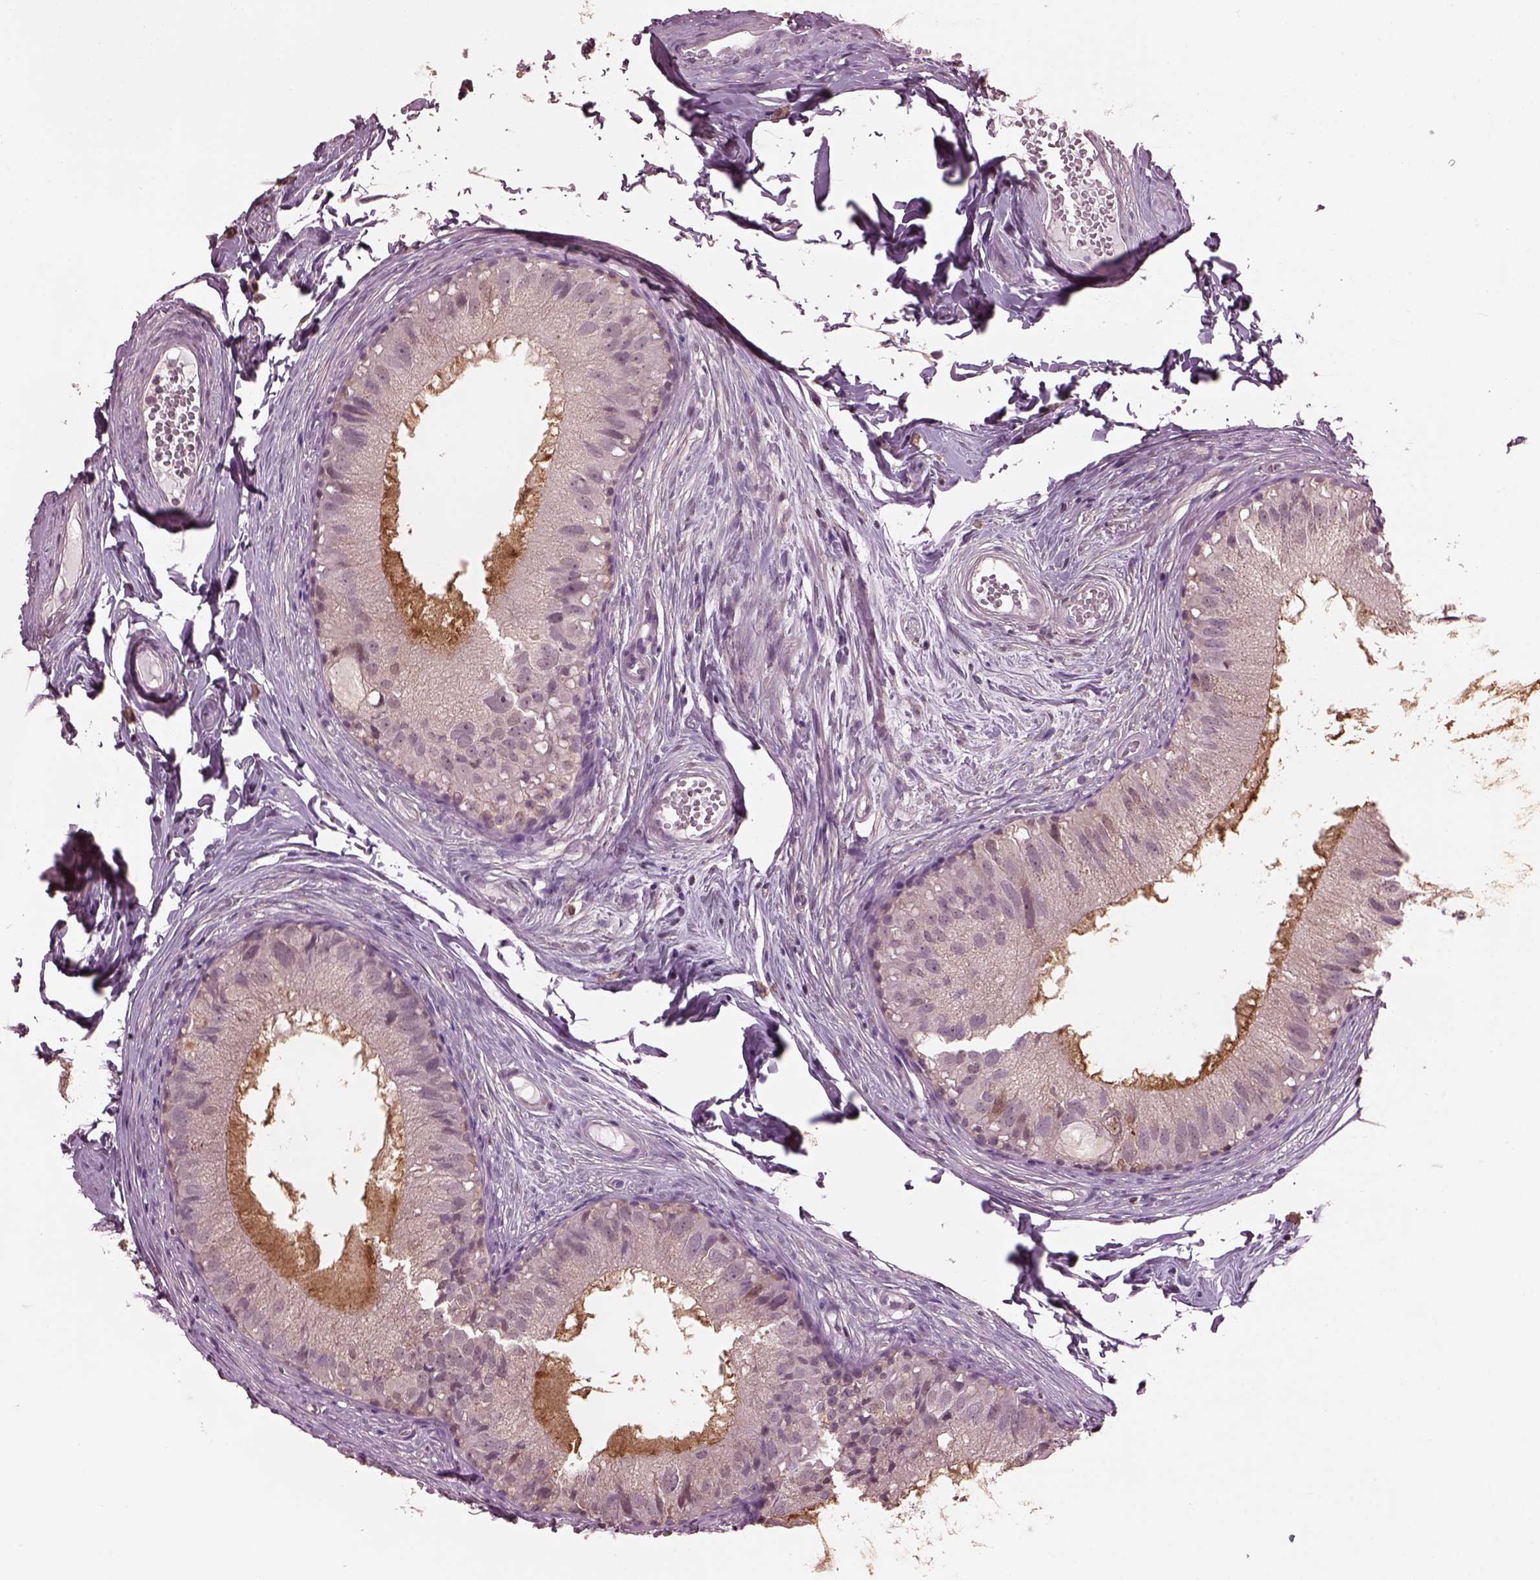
{"staining": {"intensity": "negative", "quantity": "none", "location": "none"}, "tissue": "epididymis", "cell_type": "Glandular cells", "image_type": "normal", "snomed": [{"axis": "morphology", "description": "Normal tissue, NOS"}, {"axis": "topography", "description": "Epididymis"}], "caption": "High magnification brightfield microscopy of unremarkable epididymis stained with DAB (3,3'-diaminobenzidine) (brown) and counterstained with hematoxylin (blue): glandular cells show no significant positivity. Nuclei are stained in blue.", "gene": "SRI", "patient": {"sex": "male", "age": 45}}